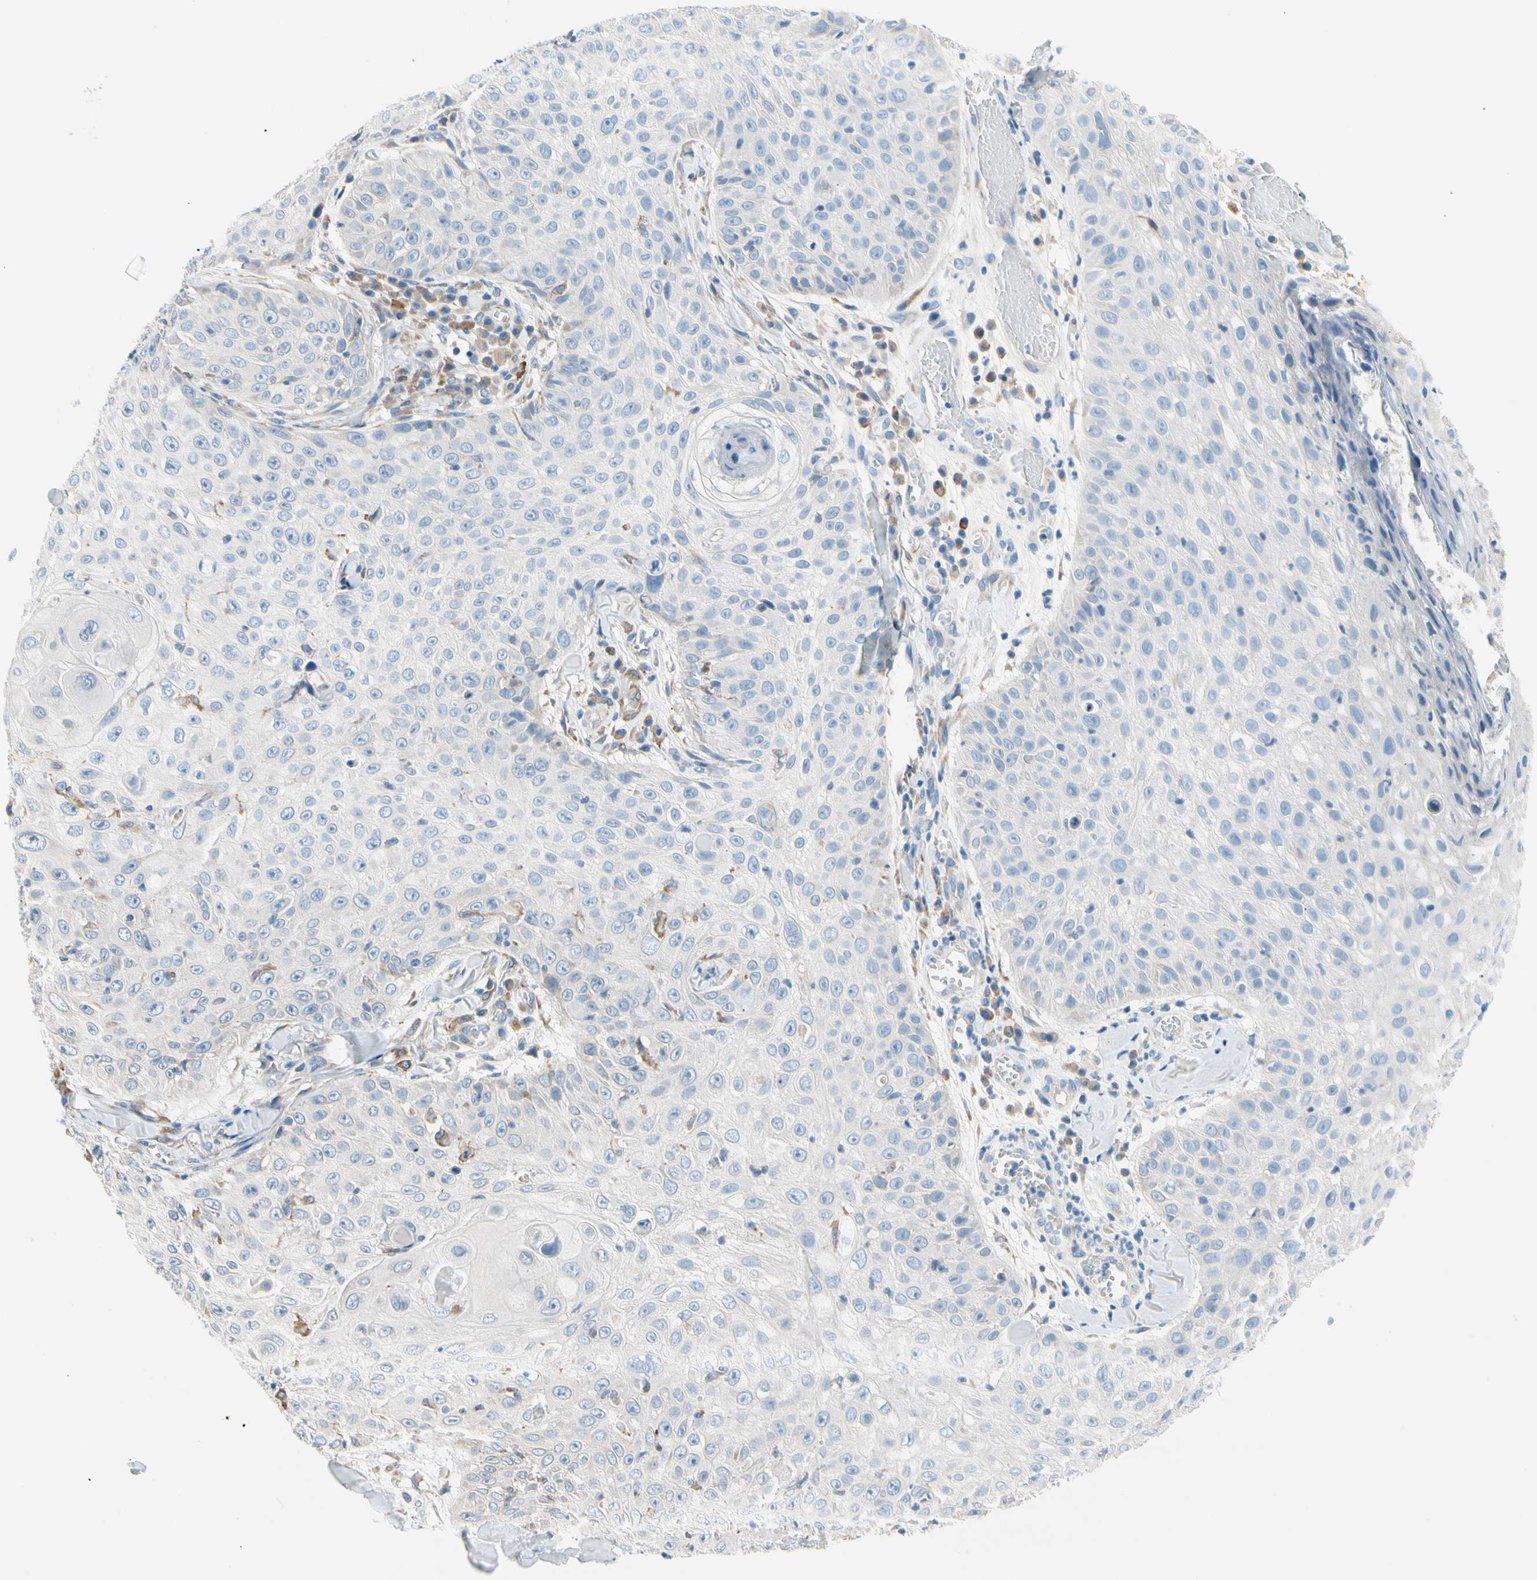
{"staining": {"intensity": "negative", "quantity": "none", "location": "none"}, "tissue": "skin cancer", "cell_type": "Tumor cells", "image_type": "cancer", "snomed": [{"axis": "morphology", "description": "Squamous cell carcinoma, NOS"}, {"axis": "topography", "description": "Skin"}], "caption": "Immunohistochemistry (IHC) photomicrograph of skin cancer (squamous cell carcinoma) stained for a protein (brown), which exhibits no expression in tumor cells.", "gene": "STXBP1", "patient": {"sex": "male", "age": 86}}